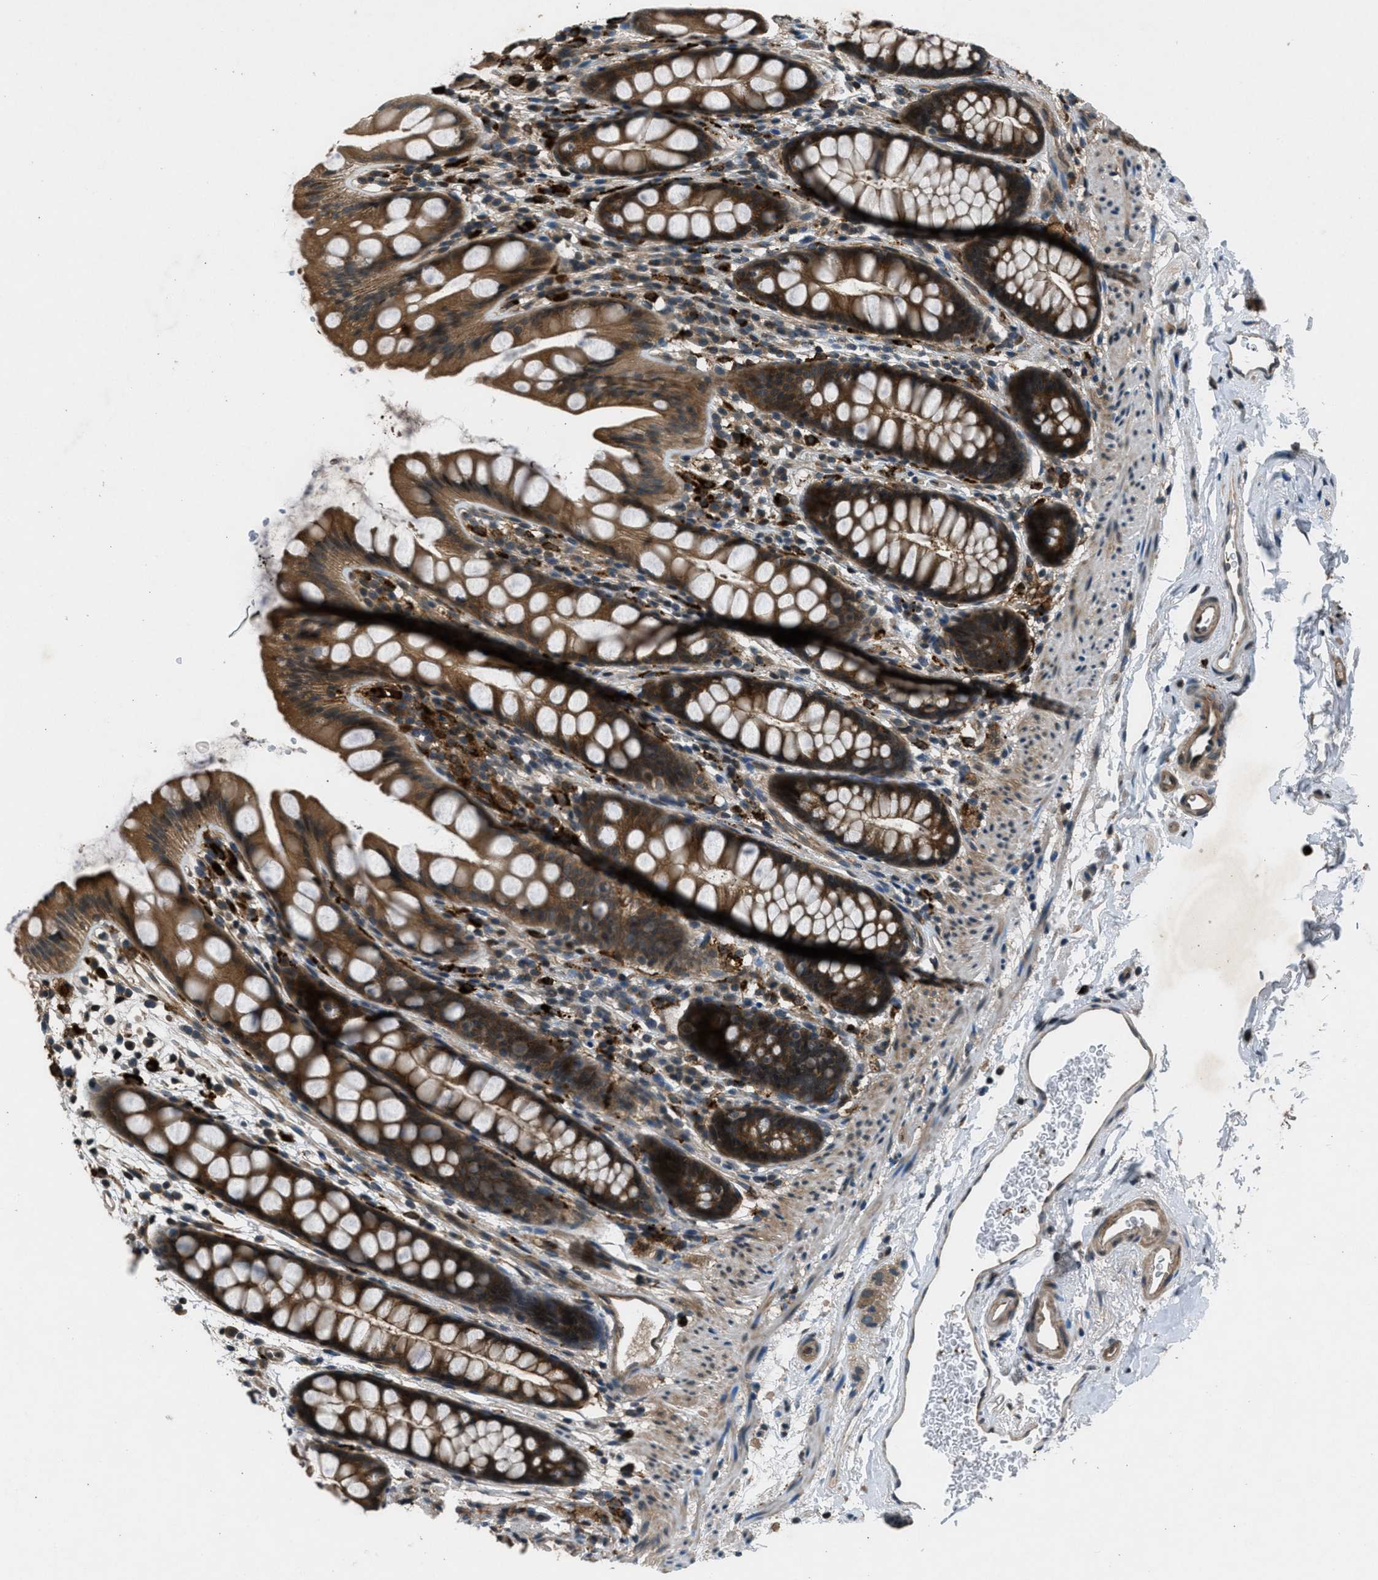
{"staining": {"intensity": "strong", "quantity": ">75%", "location": "cytoplasmic/membranous"}, "tissue": "rectum", "cell_type": "Glandular cells", "image_type": "normal", "snomed": [{"axis": "morphology", "description": "Normal tissue, NOS"}, {"axis": "topography", "description": "Rectum"}], "caption": "Immunohistochemistry (IHC) micrograph of unremarkable rectum: human rectum stained using immunohistochemistry displays high levels of strong protein expression localized specifically in the cytoplasmic/membranous of glandular cells, appearing as a cytoplasmic/membranous brown color.", "gene": "EPSTI1", "patient": {"sex": "female", "age": 65}}